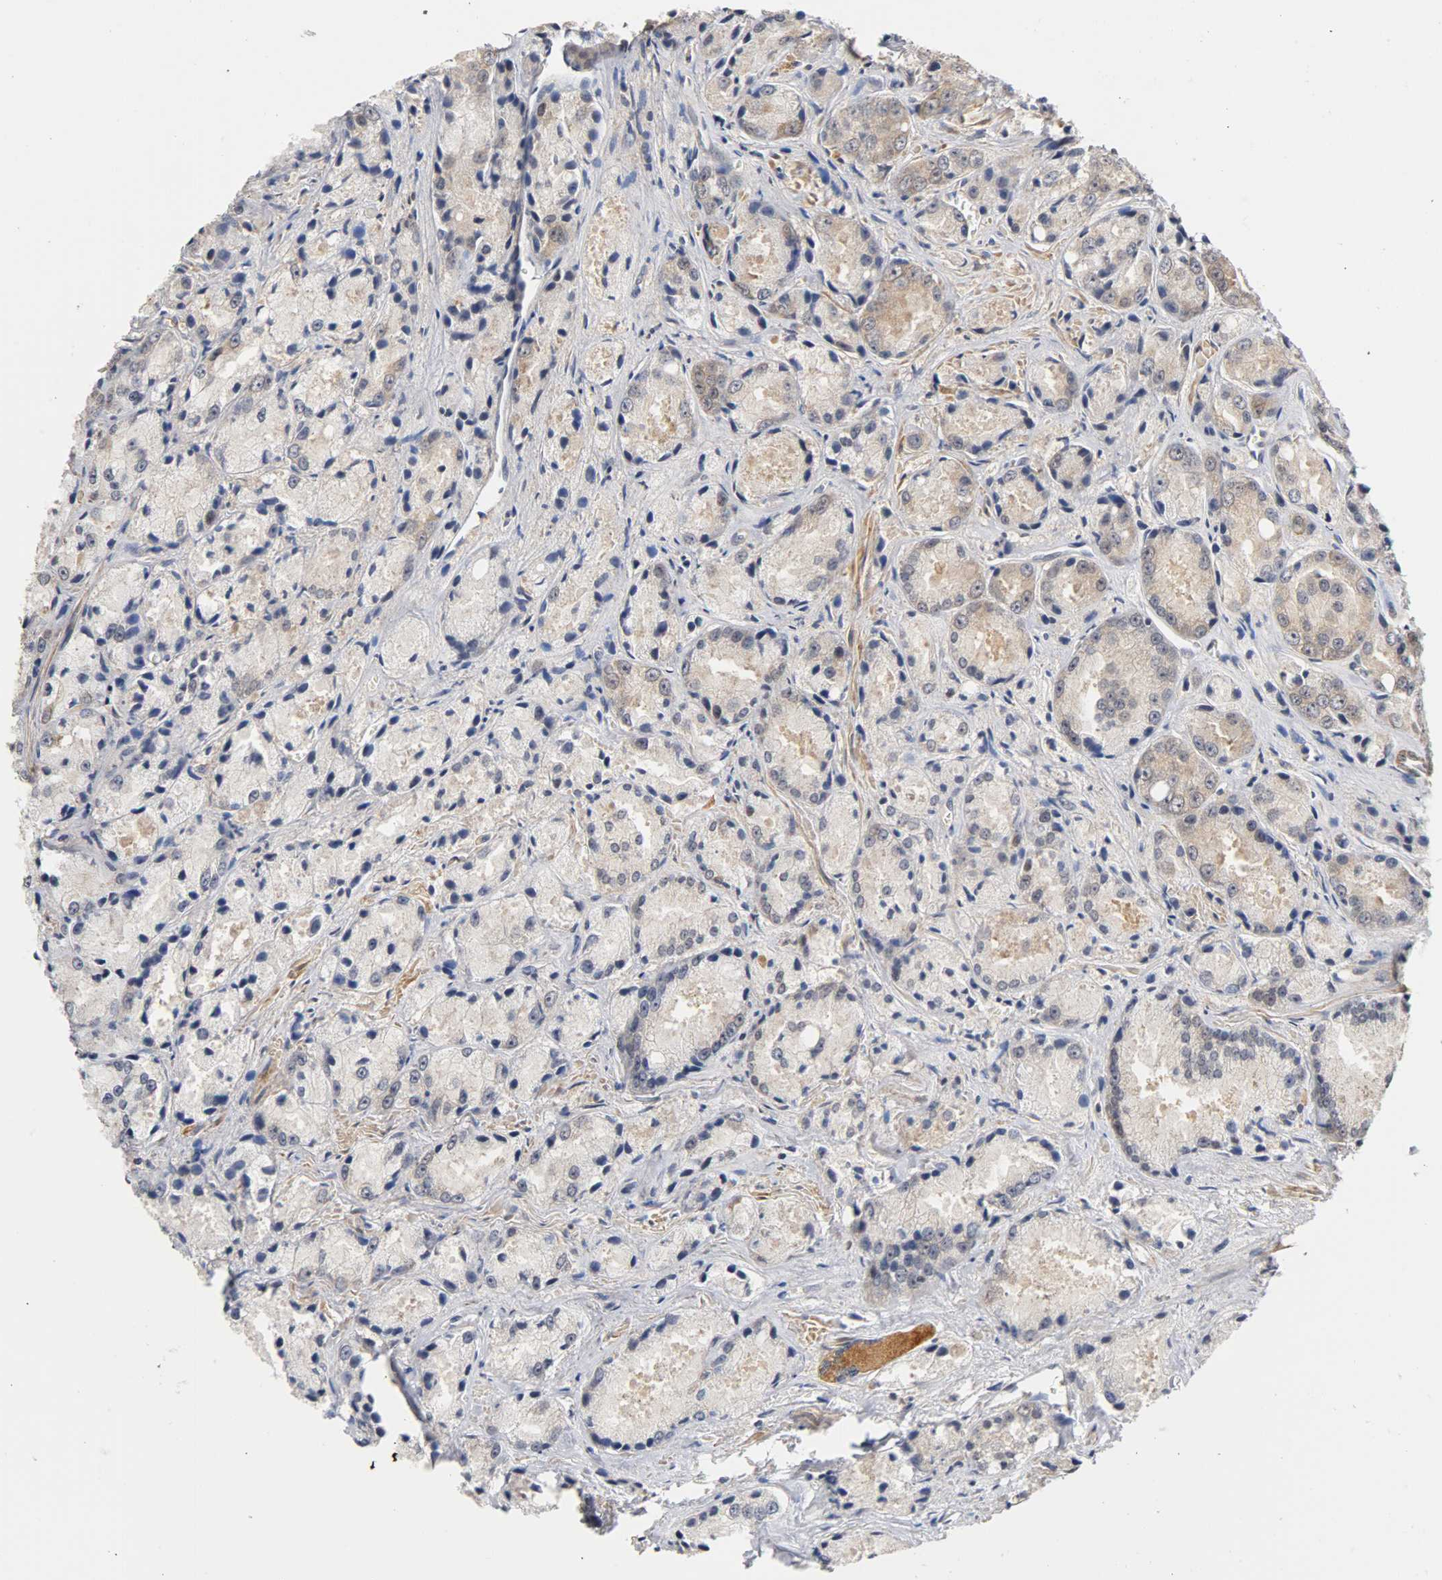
{"staining": {"intensity": "moderate", "quantity": "<25%", "location": "cytoplasmic/membranous,nuclear"}, "tissue": "prostate cancer", "cell_type": "Tumor cells", "image_type": "cancer", "snomed": [{"axis": "morphology", "description": "Adenocarcinoma, Low grade"}, {"axis": "topography", "description": "Prostate"}], "caption": "IHC (DAB (3,3'-diaminobenzidine)) staining of human prostate cancer shows moderate cytoplasmic/membranous and nuclear protein positivity in about <25% of tumor cells. (DAB (3,3'-diaminobenzidine) IHC, brown staining for protein, blue staining for nuclei).", "gene": "UBE2M", "patient": {"sex": "male", "age": 64}}